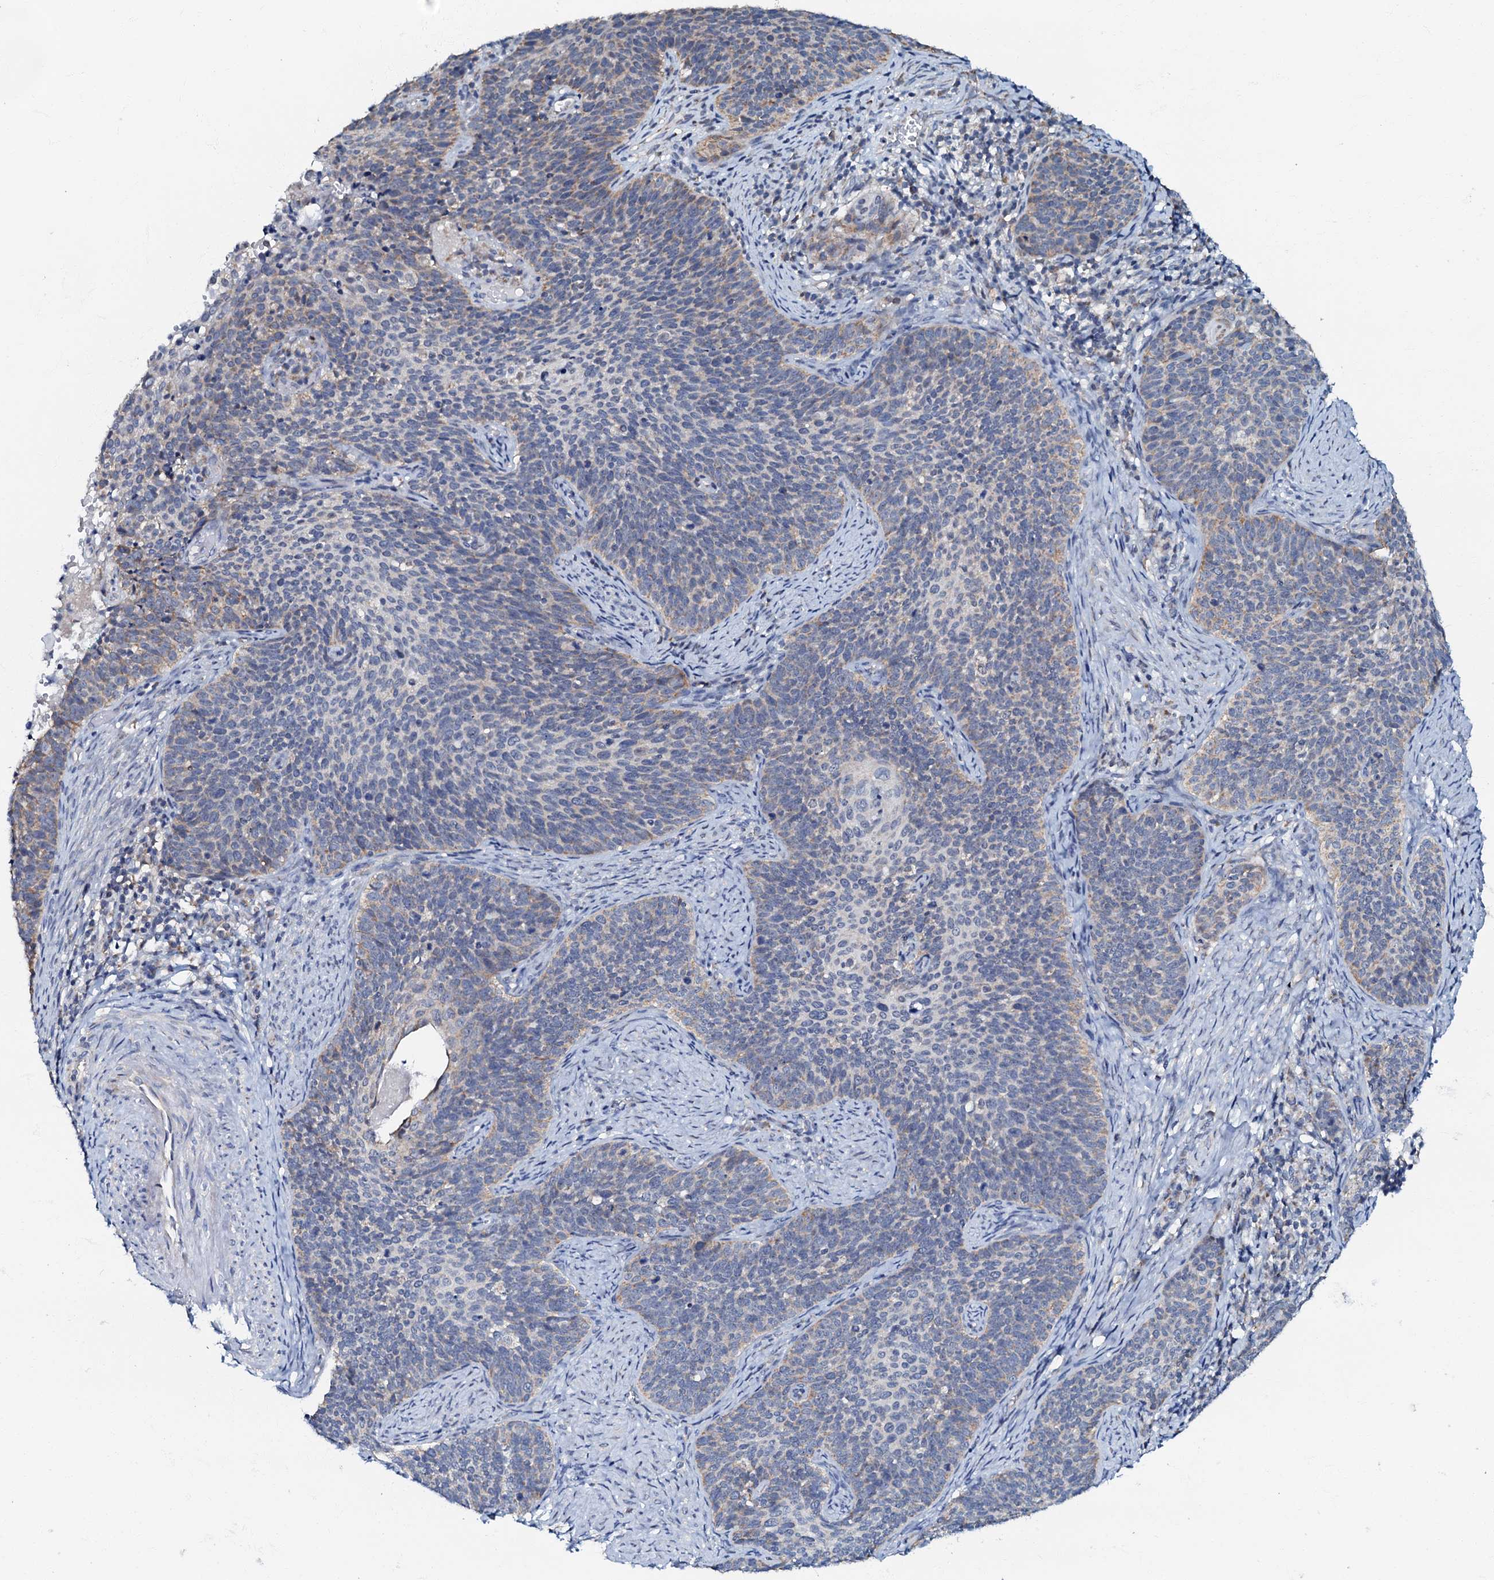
{"staining": {"intensity": "weak", "quantity": "<25%", "location": "cytoplasmic/membranous"}, "tissue": "cervical cancer", "cell_type": "Tumor cells", "image_type": "cancer", "snomed": [{"axis": "morphology", "description": "Normal tissue, NOS"}, {"axis": "morphology", "description": "Squamous cell carcinoma, NOS"}, {"axis": "topography", "description": "Cervix"}], "caption": "This is an IHC micrograph of human cervical squamous cell carcinoma. There is no expression in tumor cells.", "gene": "MRPL51", "patient": {"sex": "female", "age": 39}}